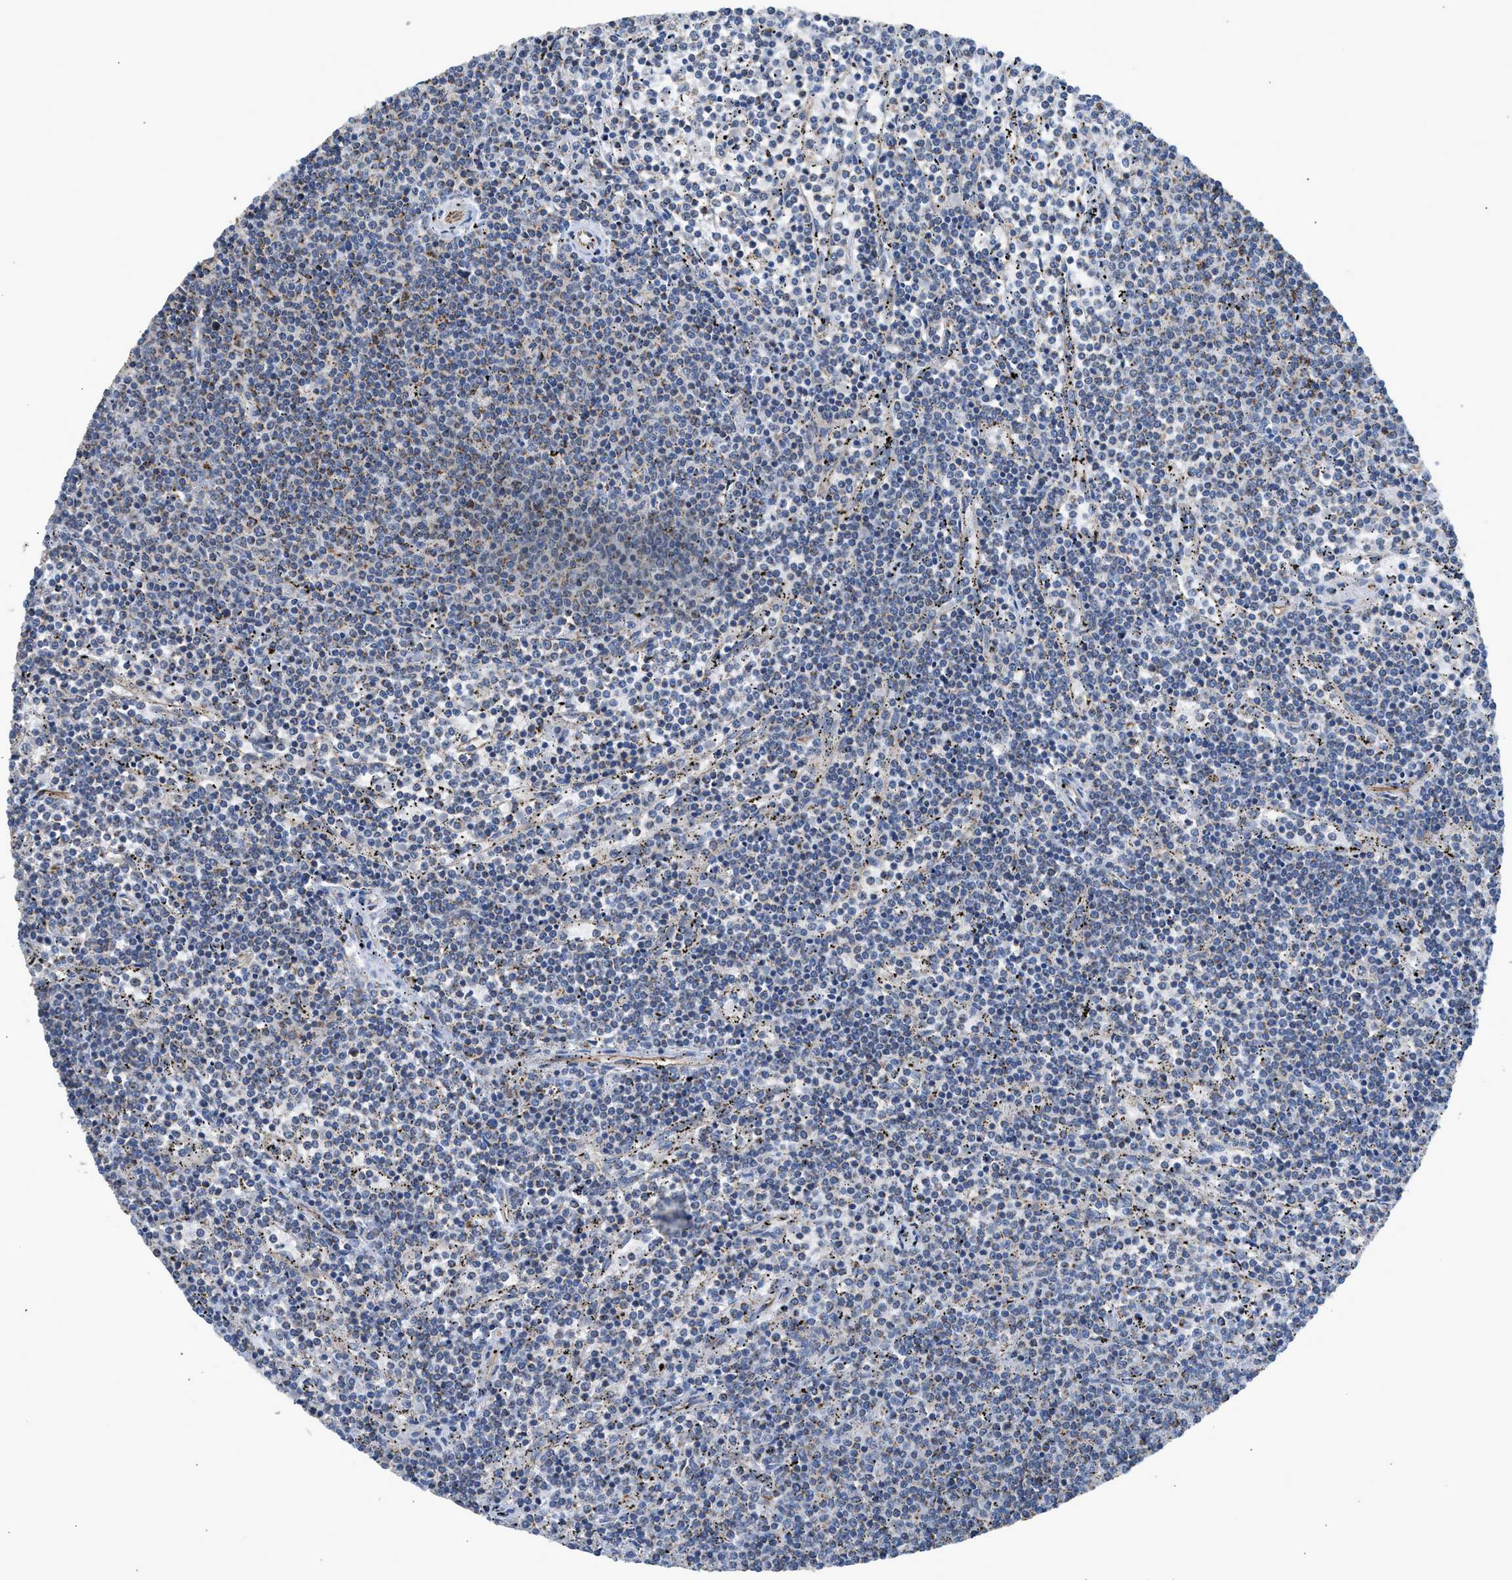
{"staining": {"intensity": "negative", "quantity": "none", "location": "none"}, "tissue": "lymphoma", "cell_type": "Tumor cells", "image_type": "cancer", "snomed": [{"axis": "morphology", "description": "Malignant lymphoma, non-Hodgkin's type, Low grade"}, {"axis": "topography", "description": "Spleen"}], "caption": "There is no significant staining in tumor cells of lymphoma.", "gene": "GOT2", "patient": {"sex": "female", "age": 50}}